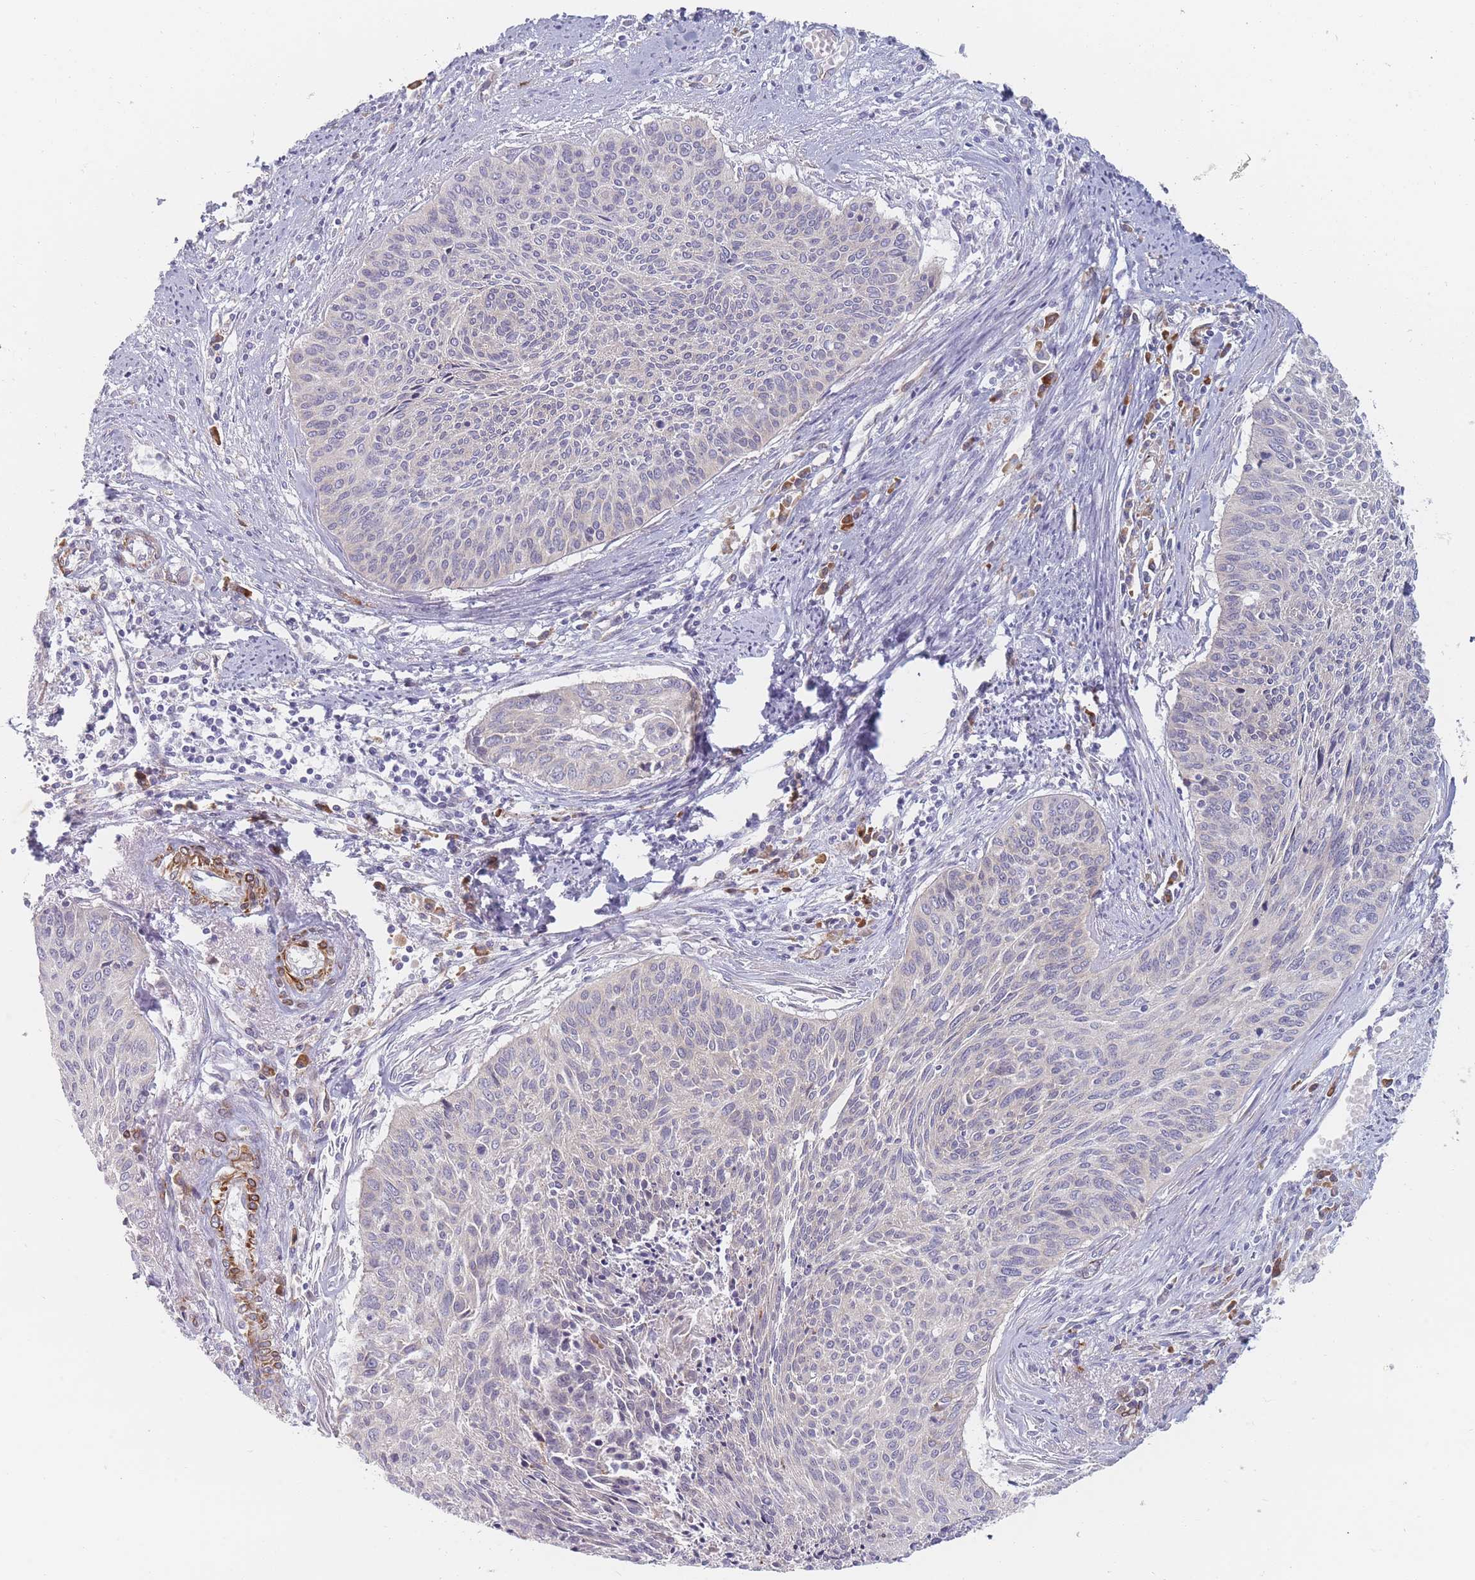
{"staining": {"intensity": "negative", "quantity": "none", "location": "none"}, "tissue": "cervical cancer", "cell_type": "Tumor cells", "image_type": "cancer", "snomed": [{"axis": "morphology", "description": "Squamous cell carcinoma, NOS"}, {"axis": "topography", "description": "Cervix"}], "caption": "Protein analysis of cervical cancer (squamous cell carcinoma) demonstrates no significant staining in tumor cells.", "gene": "ERBIN", "patient": {"sex": "female", "age": 55}}